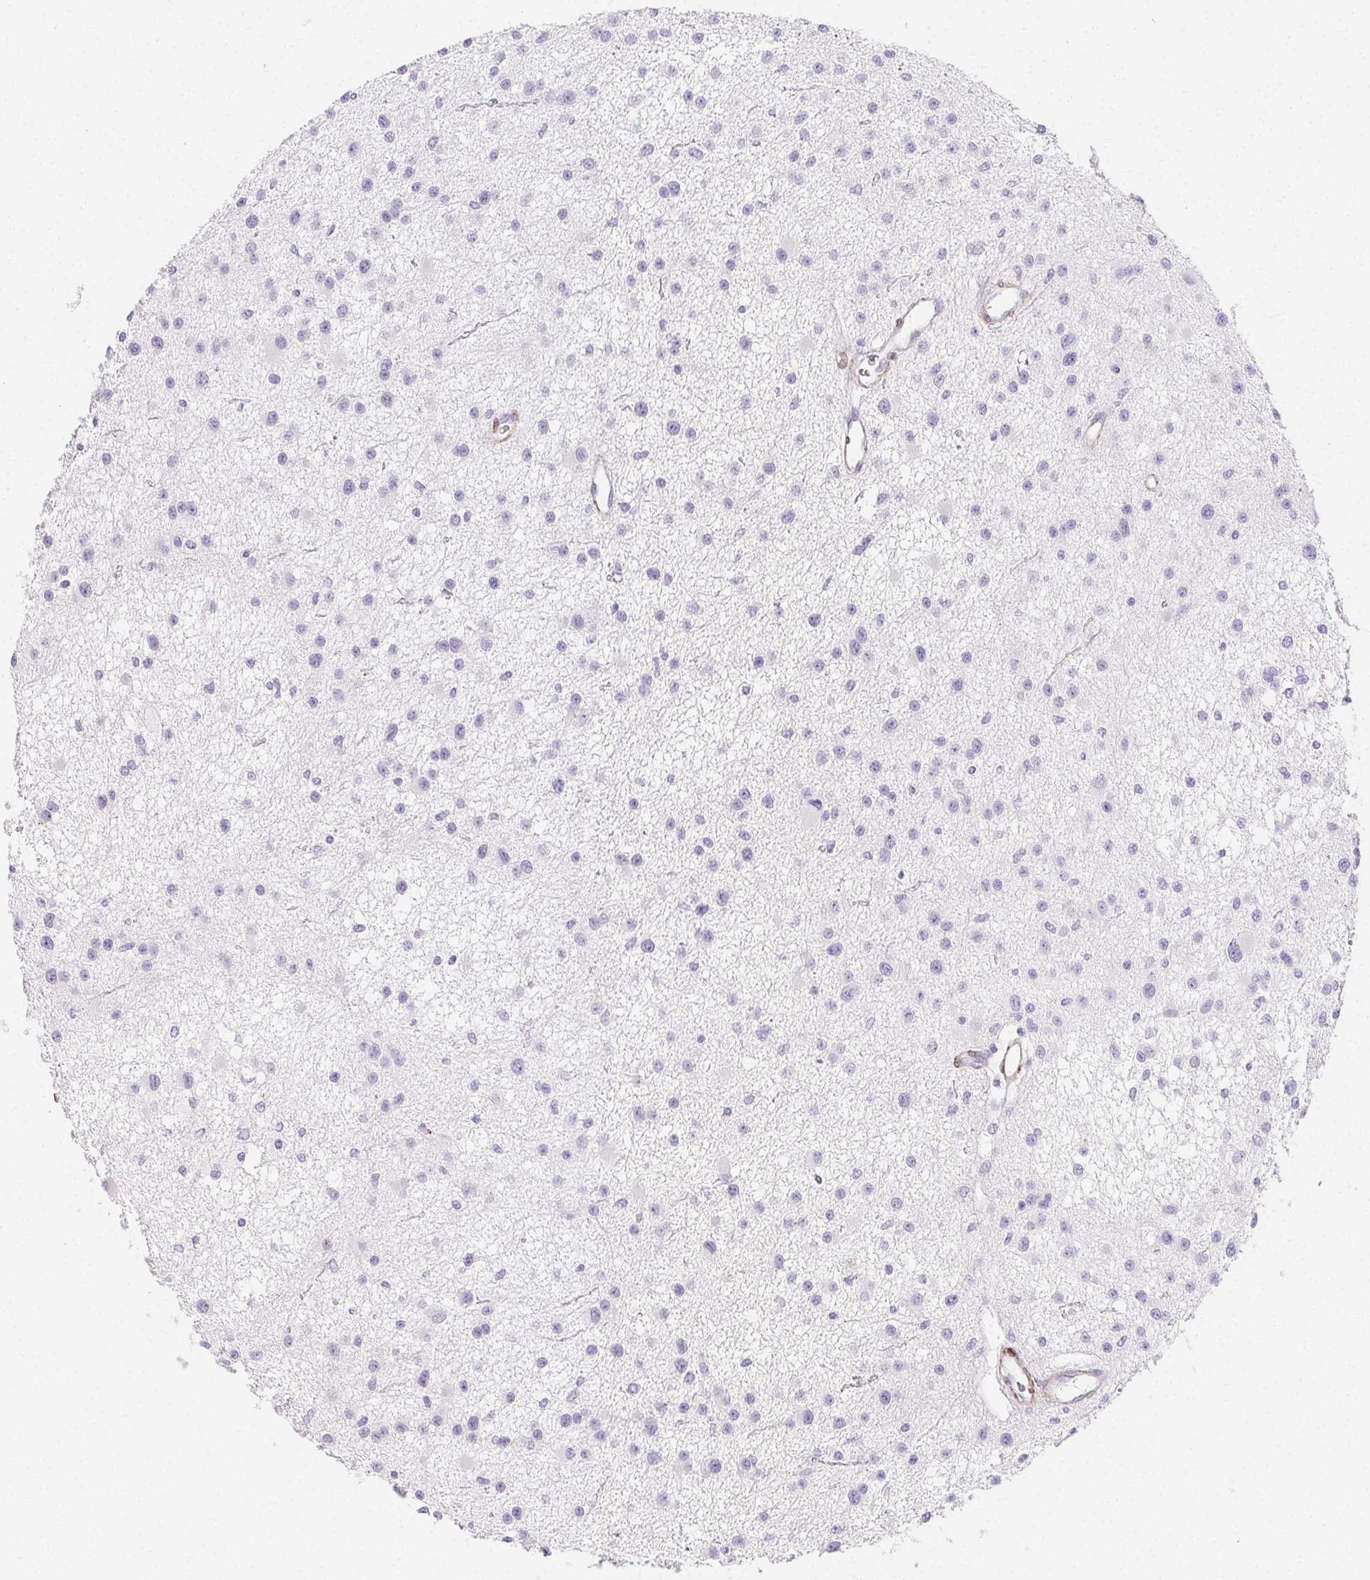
{"staining": {"intensity": "negative", "quantity": "none", "location": "none"}, "tissue": "glioma", "cell_type": "Tumor cells", "image_type": "cancer", "snomed": [{"axis": "morphology", "description": "Glioma, malignant, Low grade"}, {"axis": "topography", "description": "Brain"}], "caption": "Glioma stained for a protein using immunohistochemistry (IHC) shows no expression tumor cells.", "gene": "HRC", "patient": {"sex": "male", "age": 43}}